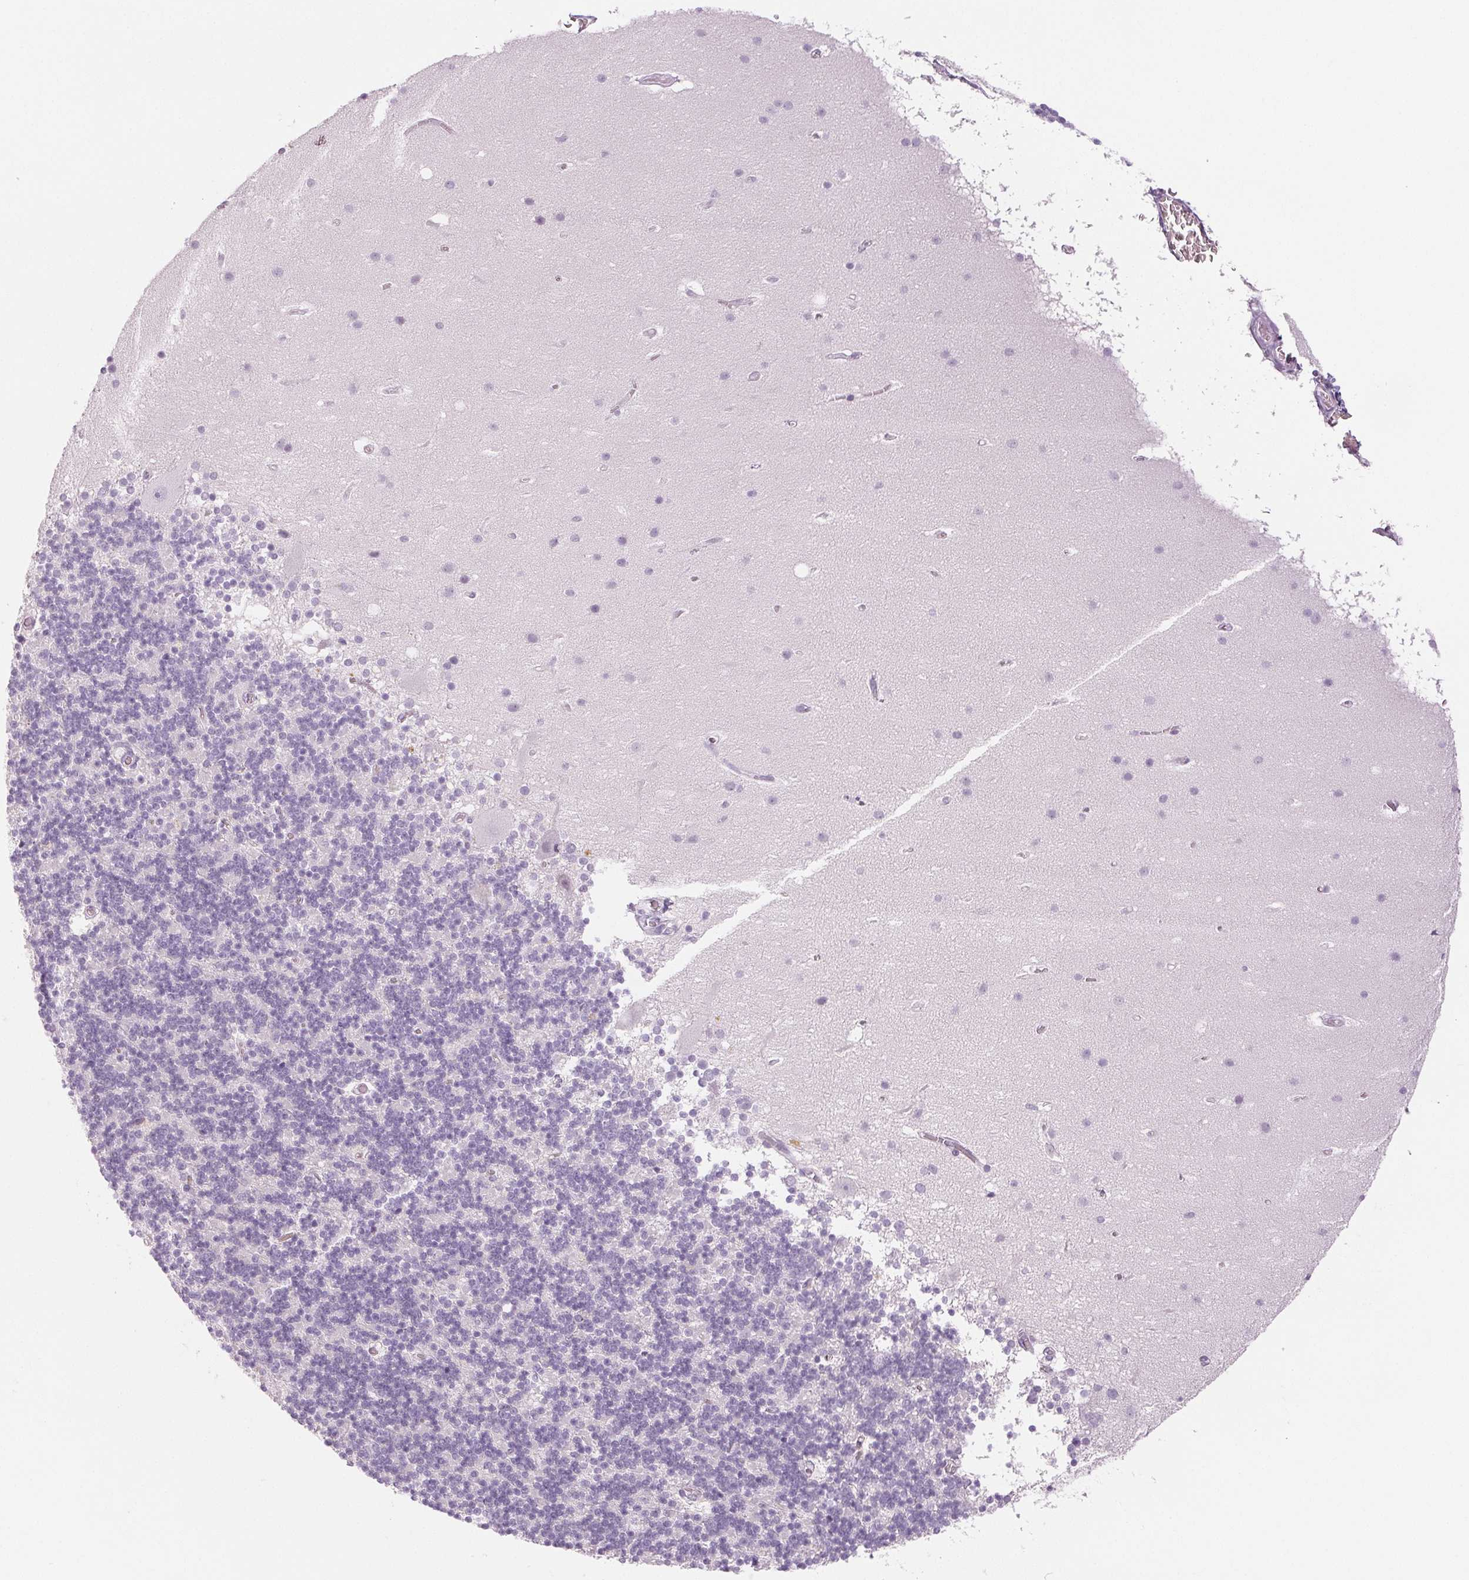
{"staining": {"intensity": "negative", "quantity": "none", "location": "none"}, "tissue": "cerebellum", "cell_type": "Cells in granular layer", "image_type": "normal", "snomed": [{"axis": "morphology", "description": "Normal tissue, NOS"}, {"axis": "topography", "description": "Cerebellum"}], "caption": "Immunohistochemistry (IHC) of normal cerebellum shows no staining in cells in granular layer. (DAB IHC visualized using brightfield microscopy, high magnification).", "gene": "EHHADH", "patient": {"sex": "male", "age": 70}}